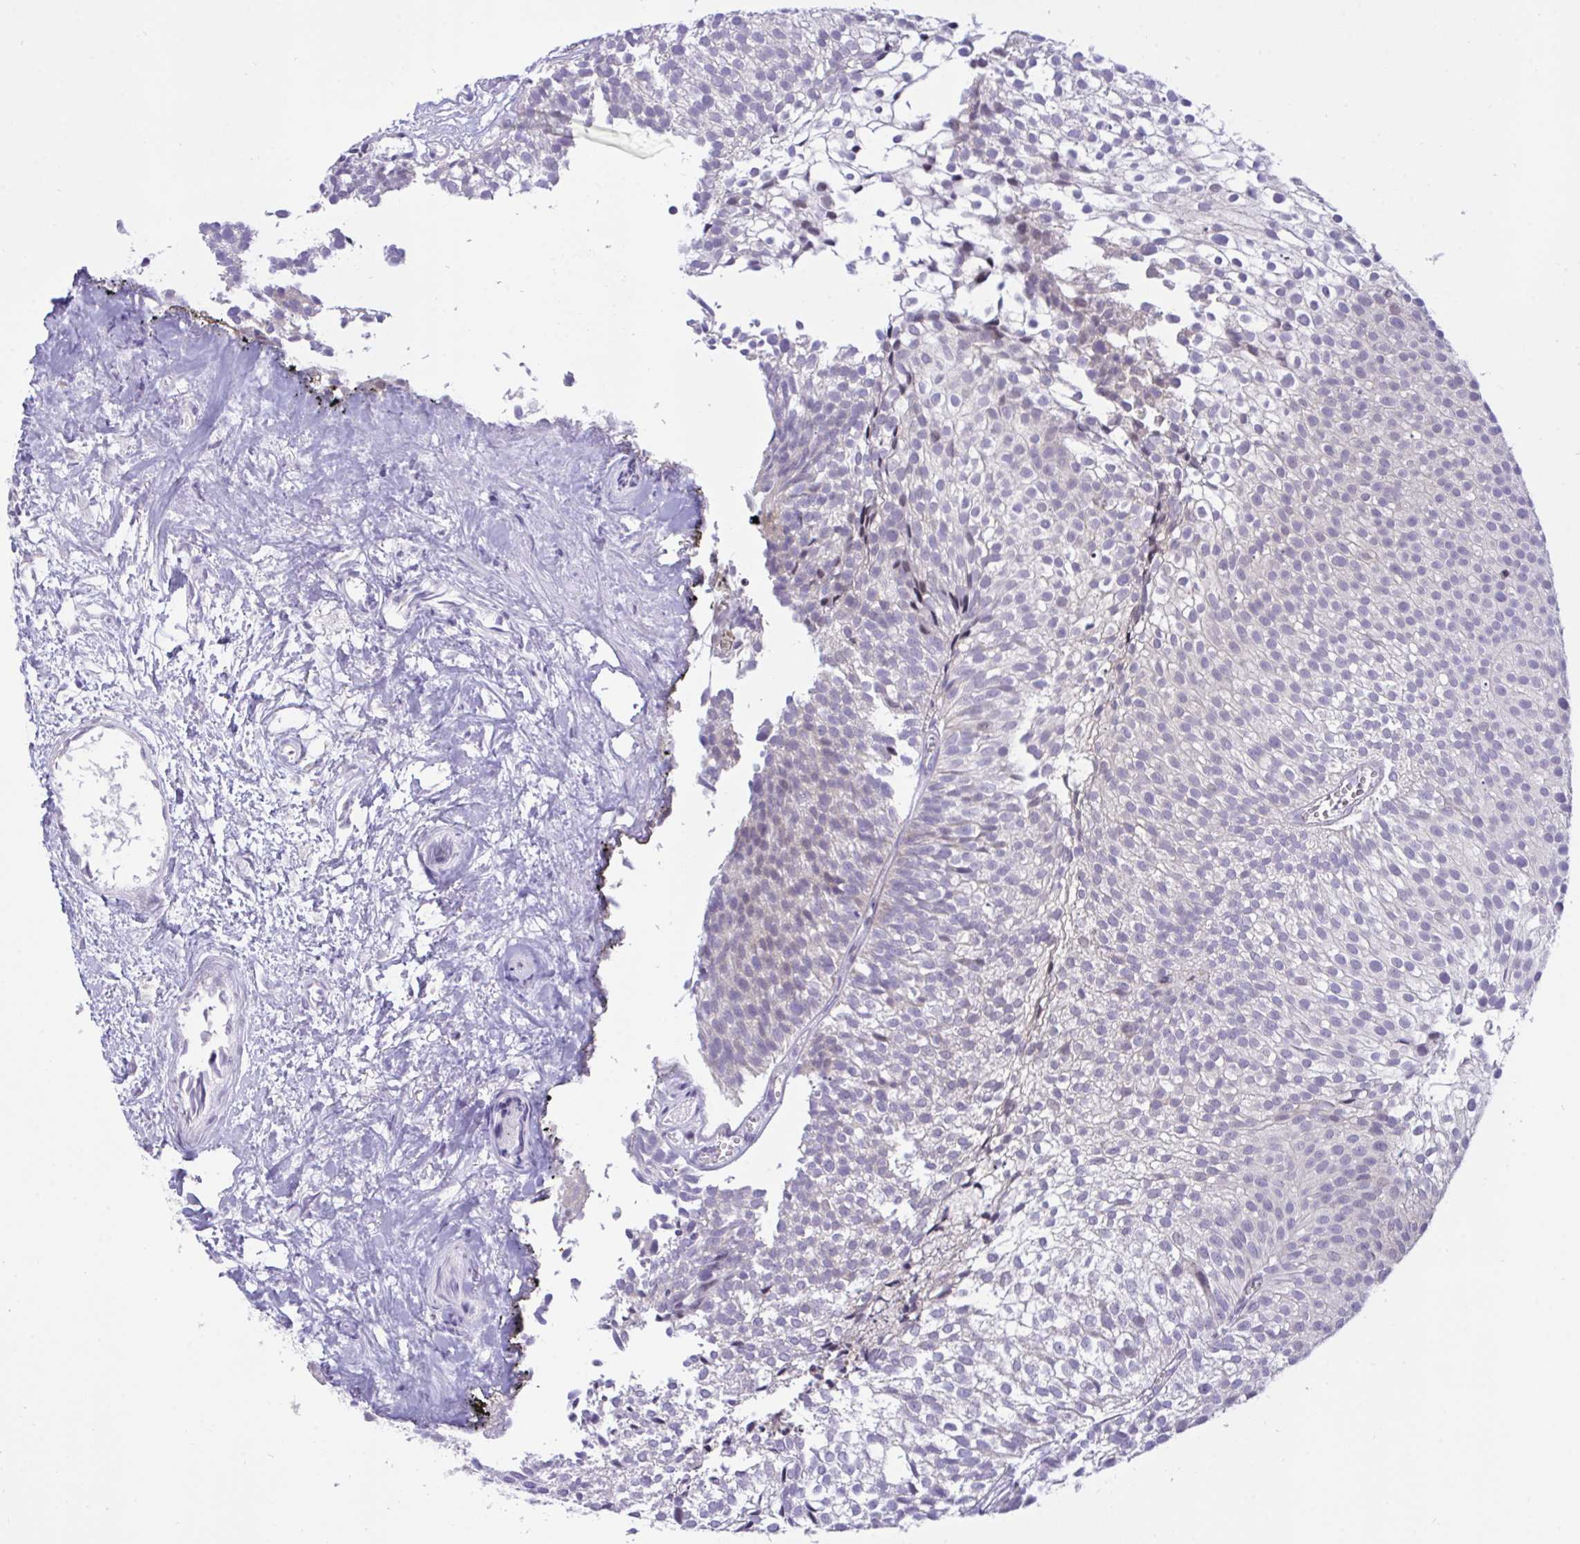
{"staining": {"intensity": "negative", "quantity": "none", "location": "none"}, "tissue": "urothelial cancer", "cell_type": "Tumor cells", "image_type": "cancer", "snomed": [{"axis": "morphology", "description": "Urothelial carcinoma, Low grade"}, {"axis": "topography", "description": "Urinary bladder"}], "caption": "Protein analysis of urothelial carcinoma (low-grade) demonstrates no significant expression in tumor cells.", "gene": "EPOP", "patient": {"sex": "male", "age": 91}}